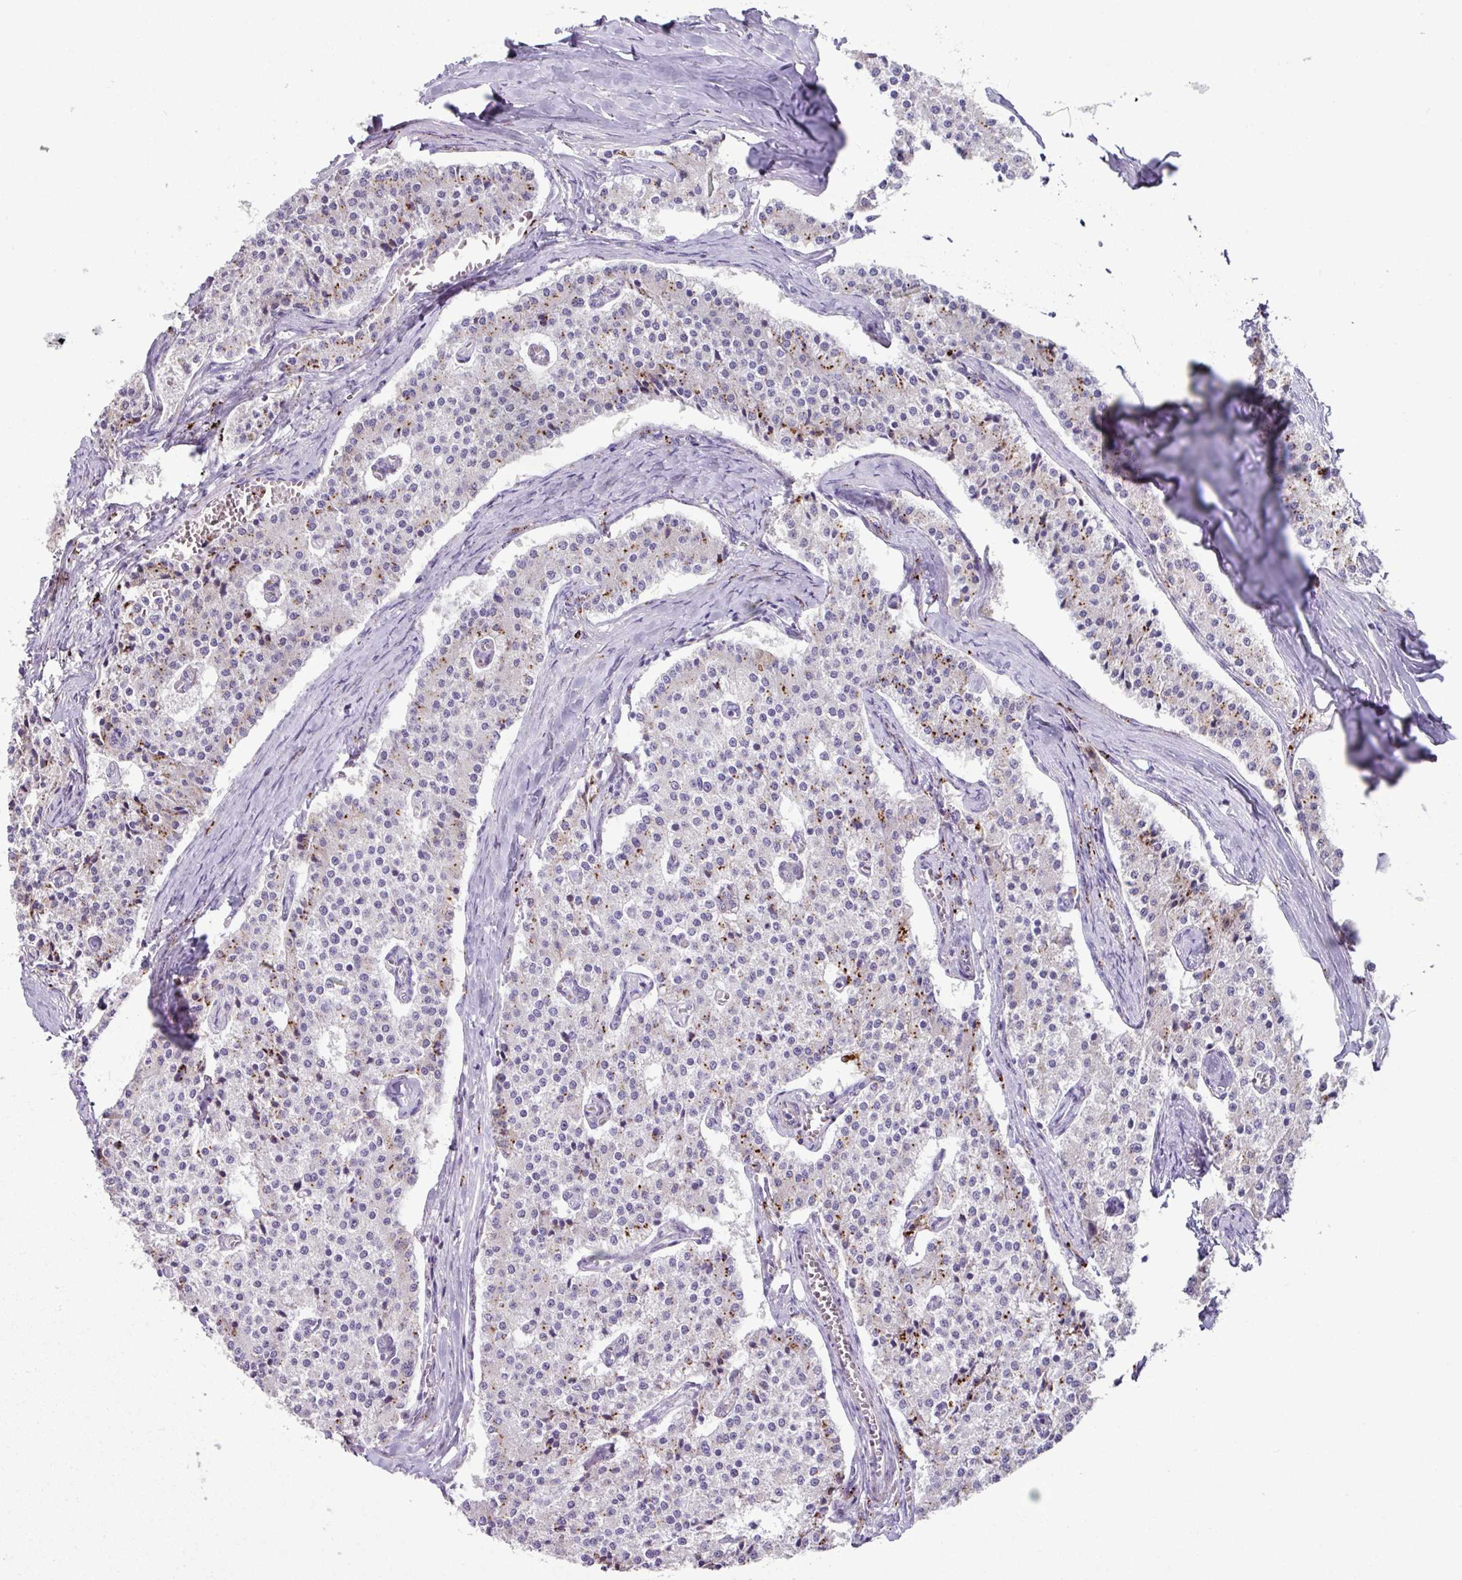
{"staining": {"intensity": "moderate", "quantity": "<25%", "location": "cytoplasmic/membranous"}, "tissue": "carcinoid", "cell_type": "Tumor cells", "image_type": "cancer", "snomed": [{"axis": "morphology", "description": "Carcinoid, malignant, NOS"}, {"axis": "topography", "description": "Colon"}], "caption": "Approximately <25% of tumor cells in carcinoid demonstrate moderate cytoplasmic/membranous protein positivity as visualized by brown immunohistochemical staining.", "gene": "PLEKHH3", "patient": {"sex": "female", "age": 52}}